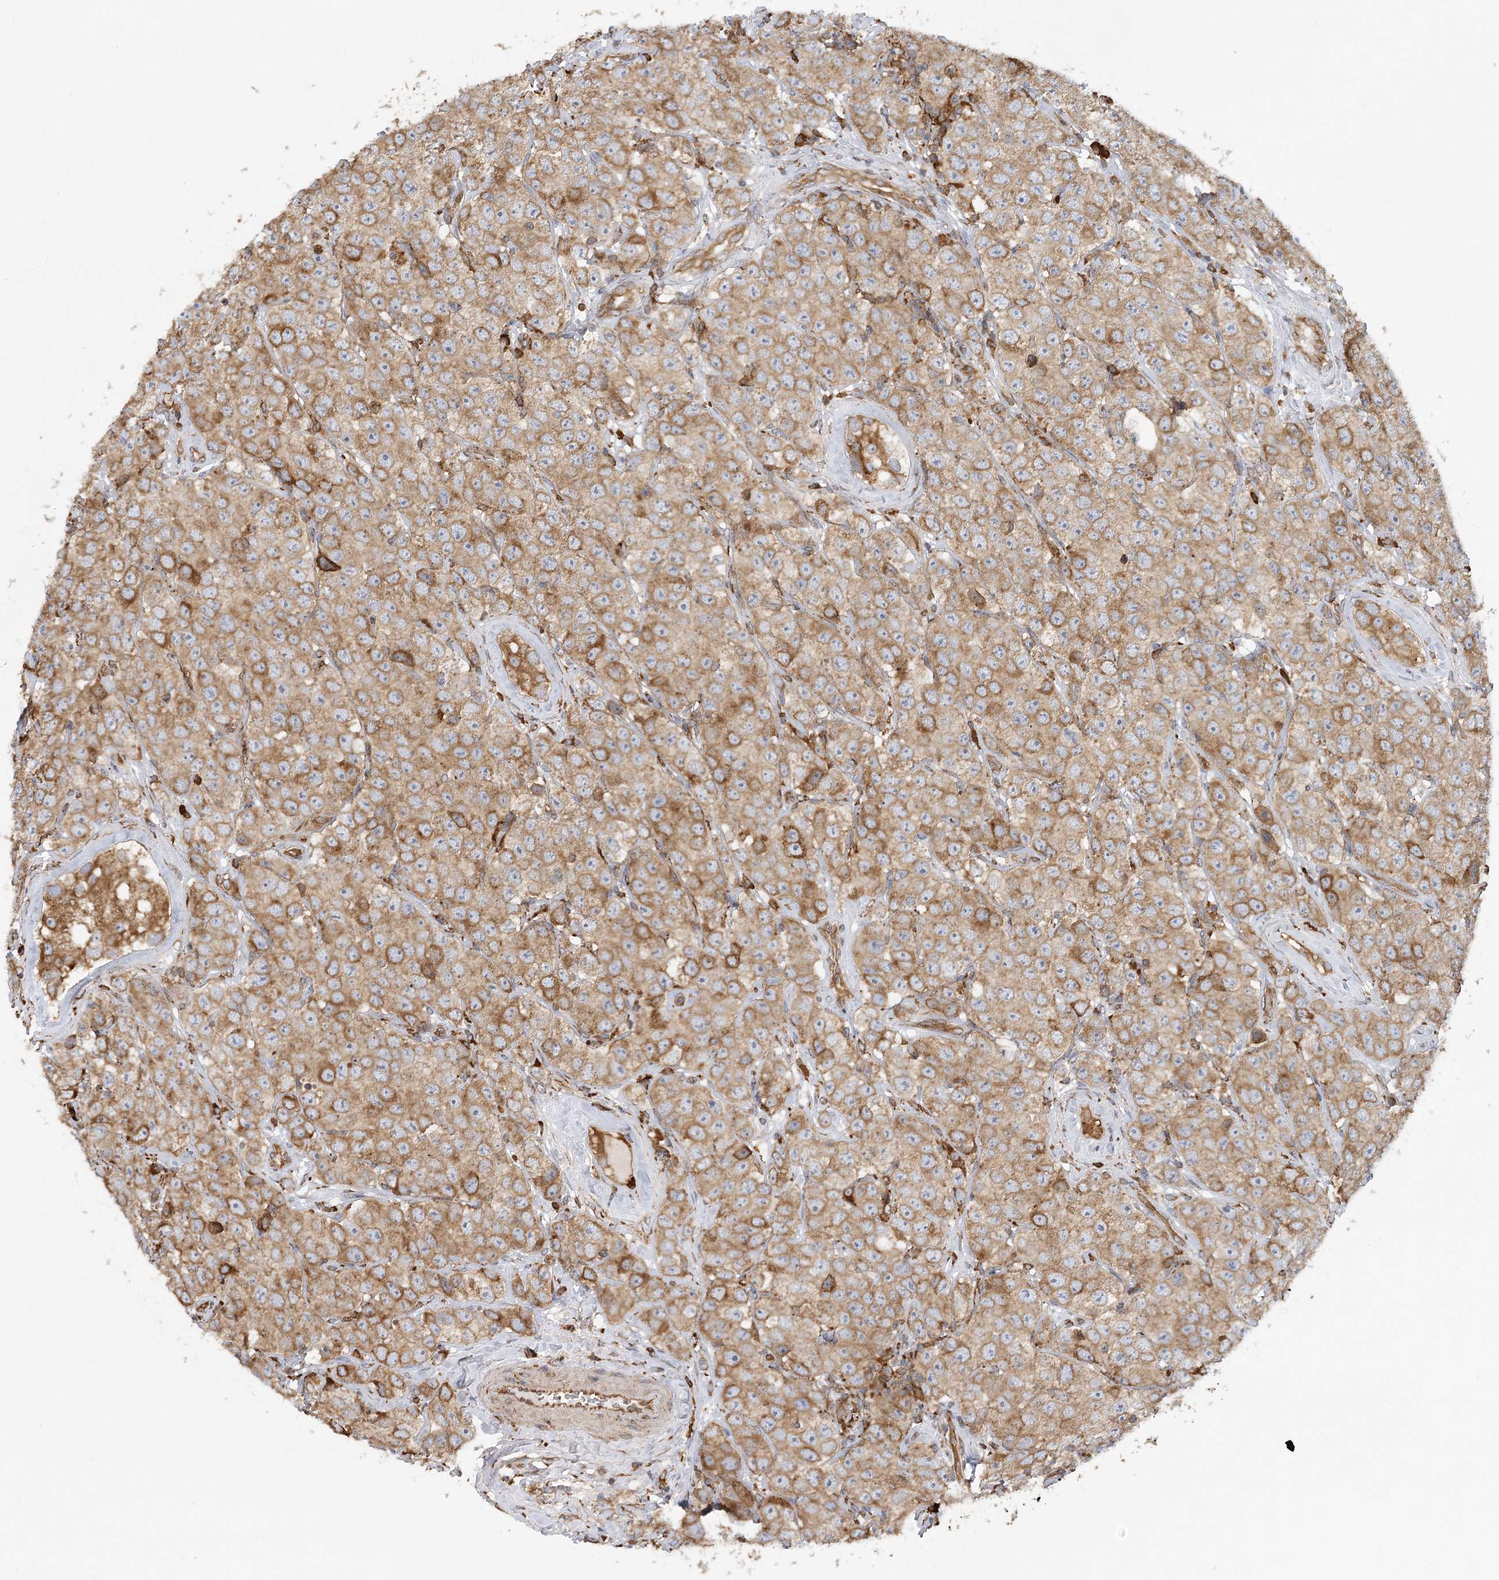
{"staining": {"intensity": "moderate", "quantity": ">75%", "location": "cytoplasmic/membranous"}, "tissue": "testis cancer", "cell_type": "Tumor cells", "image_type": "cancer", "snomed": [{"axis": "morphology", "description": "Seminoma, NOS"}, {"axis": "topography", "description": "Testis"}], "caption": "This micrograph exhibits seminoma (testis) stained with immunohistochemistry to label a protein in brown. The cytoplasmic/membranous of tumor cells show moderate positivity for the protein. Nuclei are counter-stained blue.", "gene": "ACAP2", "patient": {"sex": "male", "age": 28}}